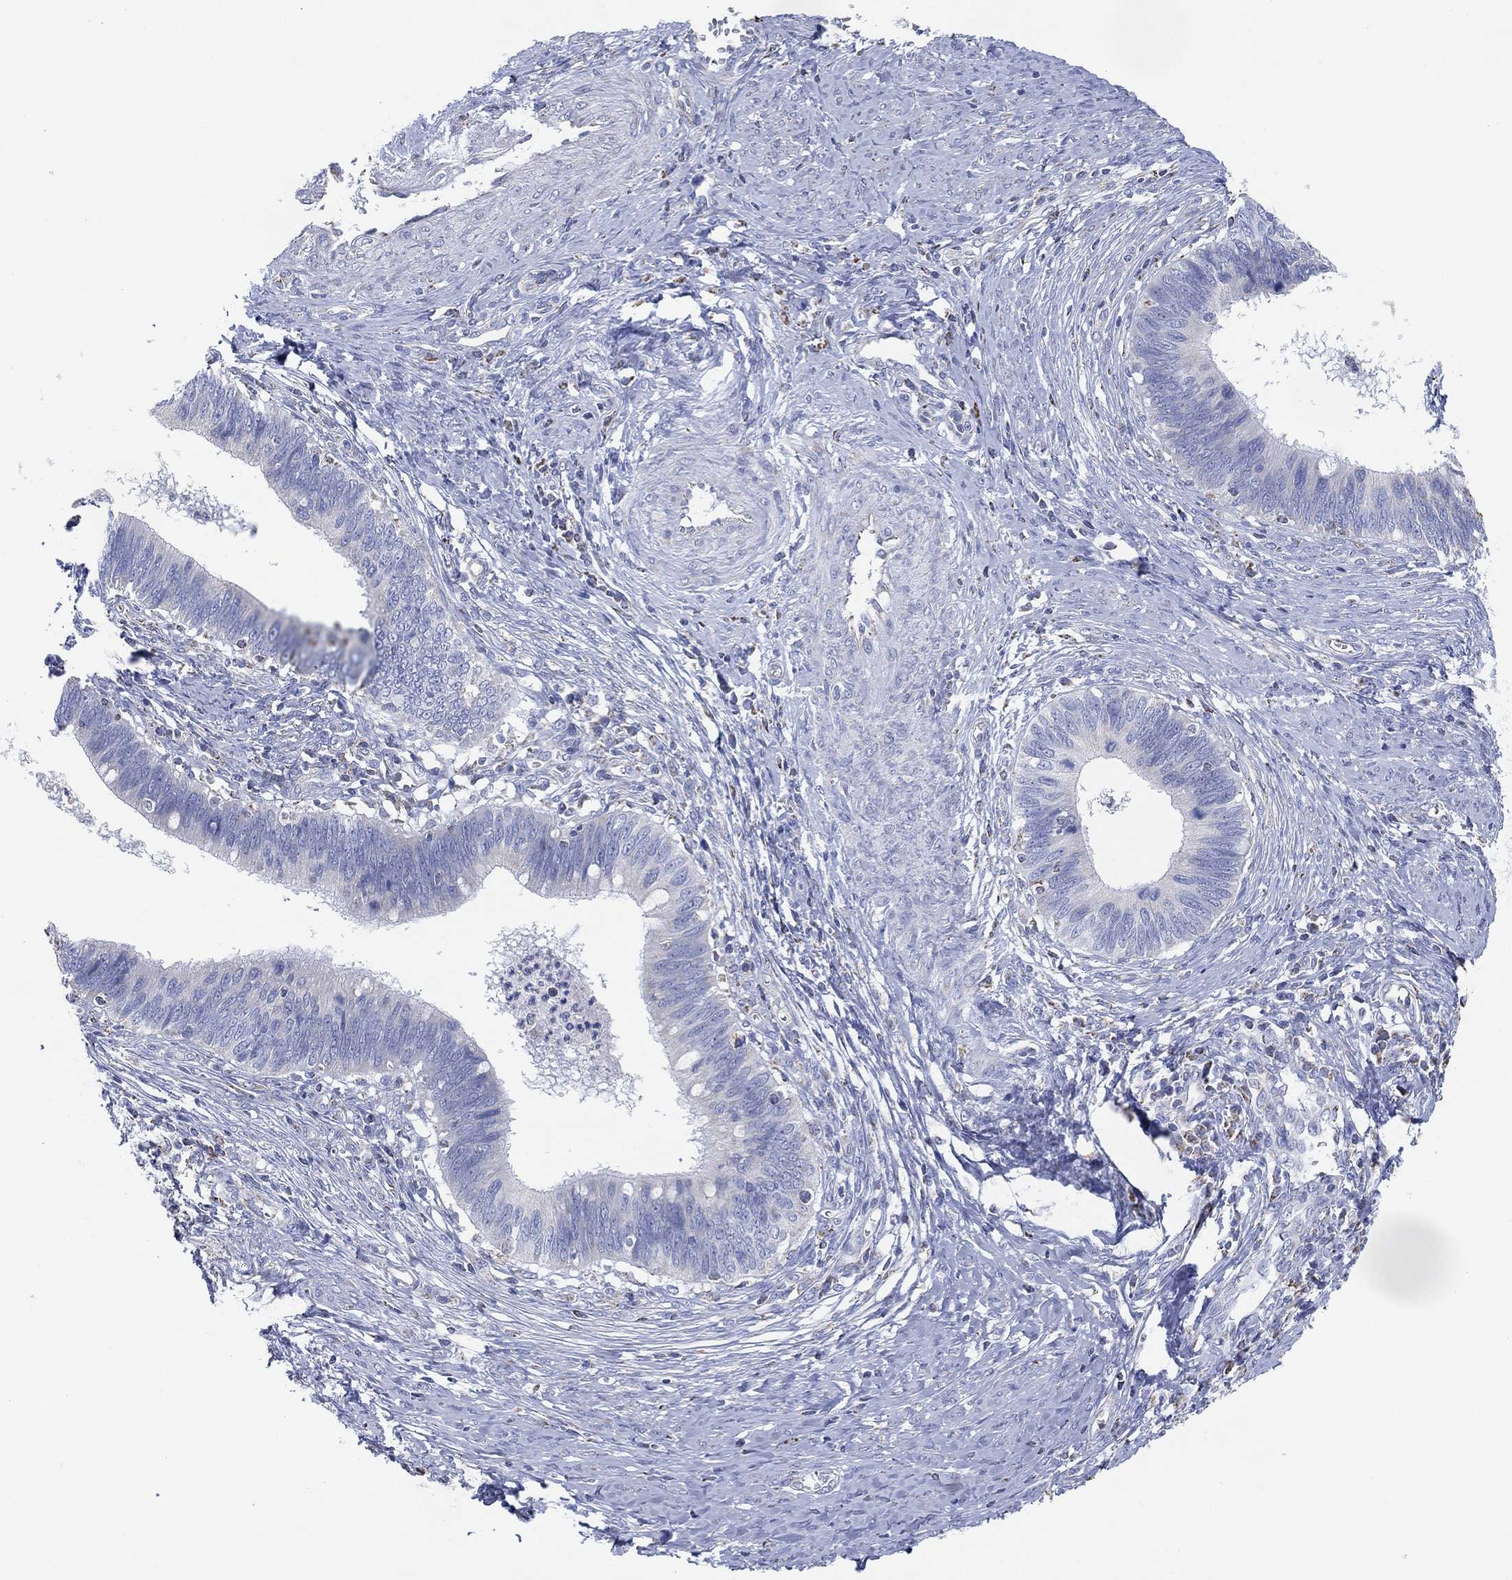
{"staining": {"intensity": "negative", "quantity": "none", "location": "none"}, "tissue": "cervical cancer", "cell_type": "Tumor cells", "image_type": "cancer", "snomed": [{"axis": "morphology", "description": "Adenocarcinoma, NOS"}, {"axis": "topography", "description": "Cervix"}], "caption": "Cervical cancer (adenocarcinoma) was stained to show a protein in brown. There is no significant staining in tumor cells.", "gene": "CFTR", "patient": {"sex": "female", "age": 42}}